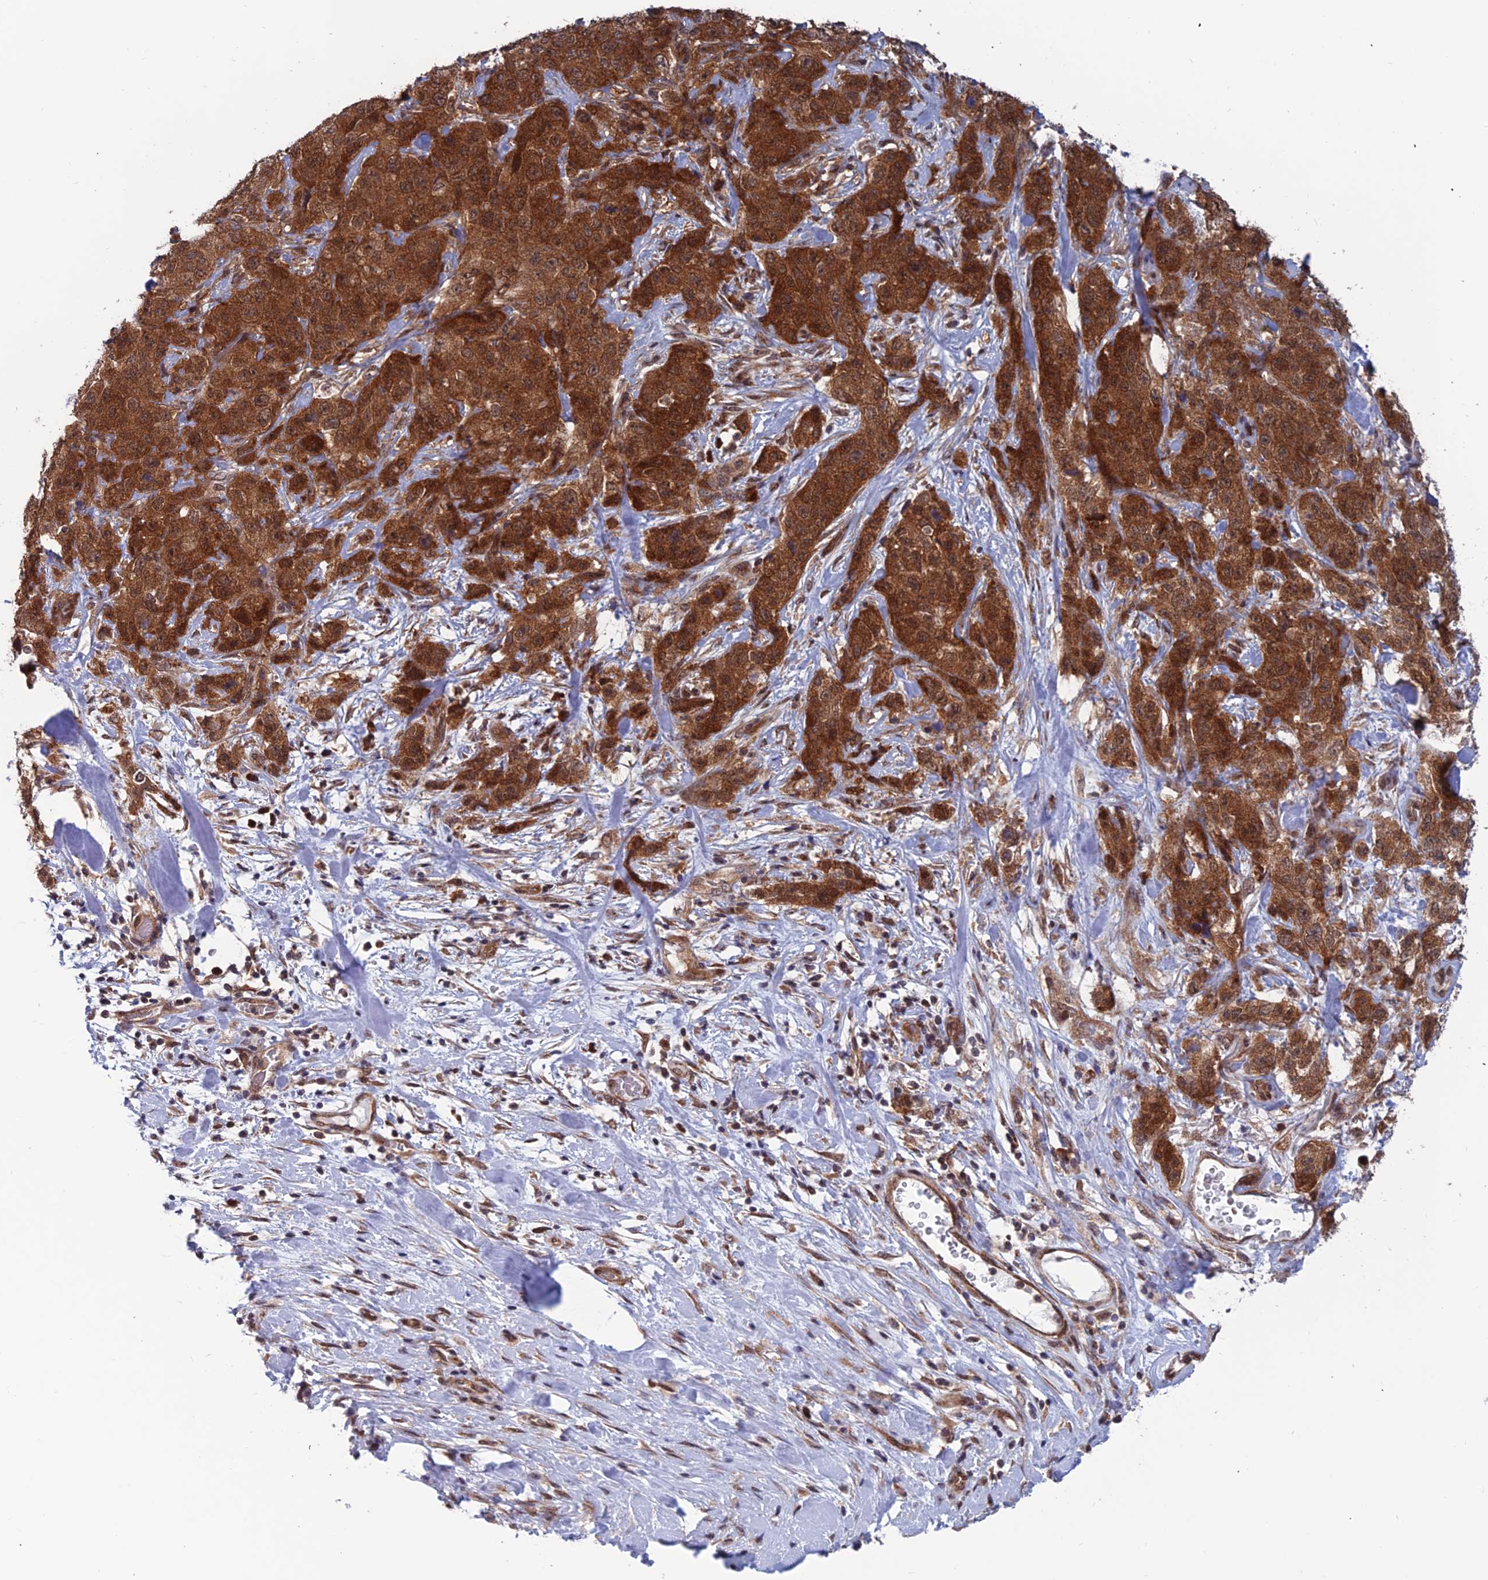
{"staining": {"intensity": "strong", "quantity": ">75%", "location": "cytoplasmic/membranous,nuclear"}, "tissue": "stomach cancer", "cell_type": "Tumor cells", "image_type": "cancer", "snomed": [{"axis": "morphology", "description": "Adenocarcinoma, NOS"}, {"axis": "topography", "description": "Stomach"}], "caption": "Protein analysis of stomach cancer tissue shows strong cytoplasmic/membranous and nuclear positivity in approximately >75% of tumor cells. The staining is performed using DAB (3,3'-diaminobenzidine) brown chromogen to label protein expression. The nuclei are counter-stained blue using hematoxylin.", "gene": "IGBP1", "patient": {"sex": "male", "age": 48}}